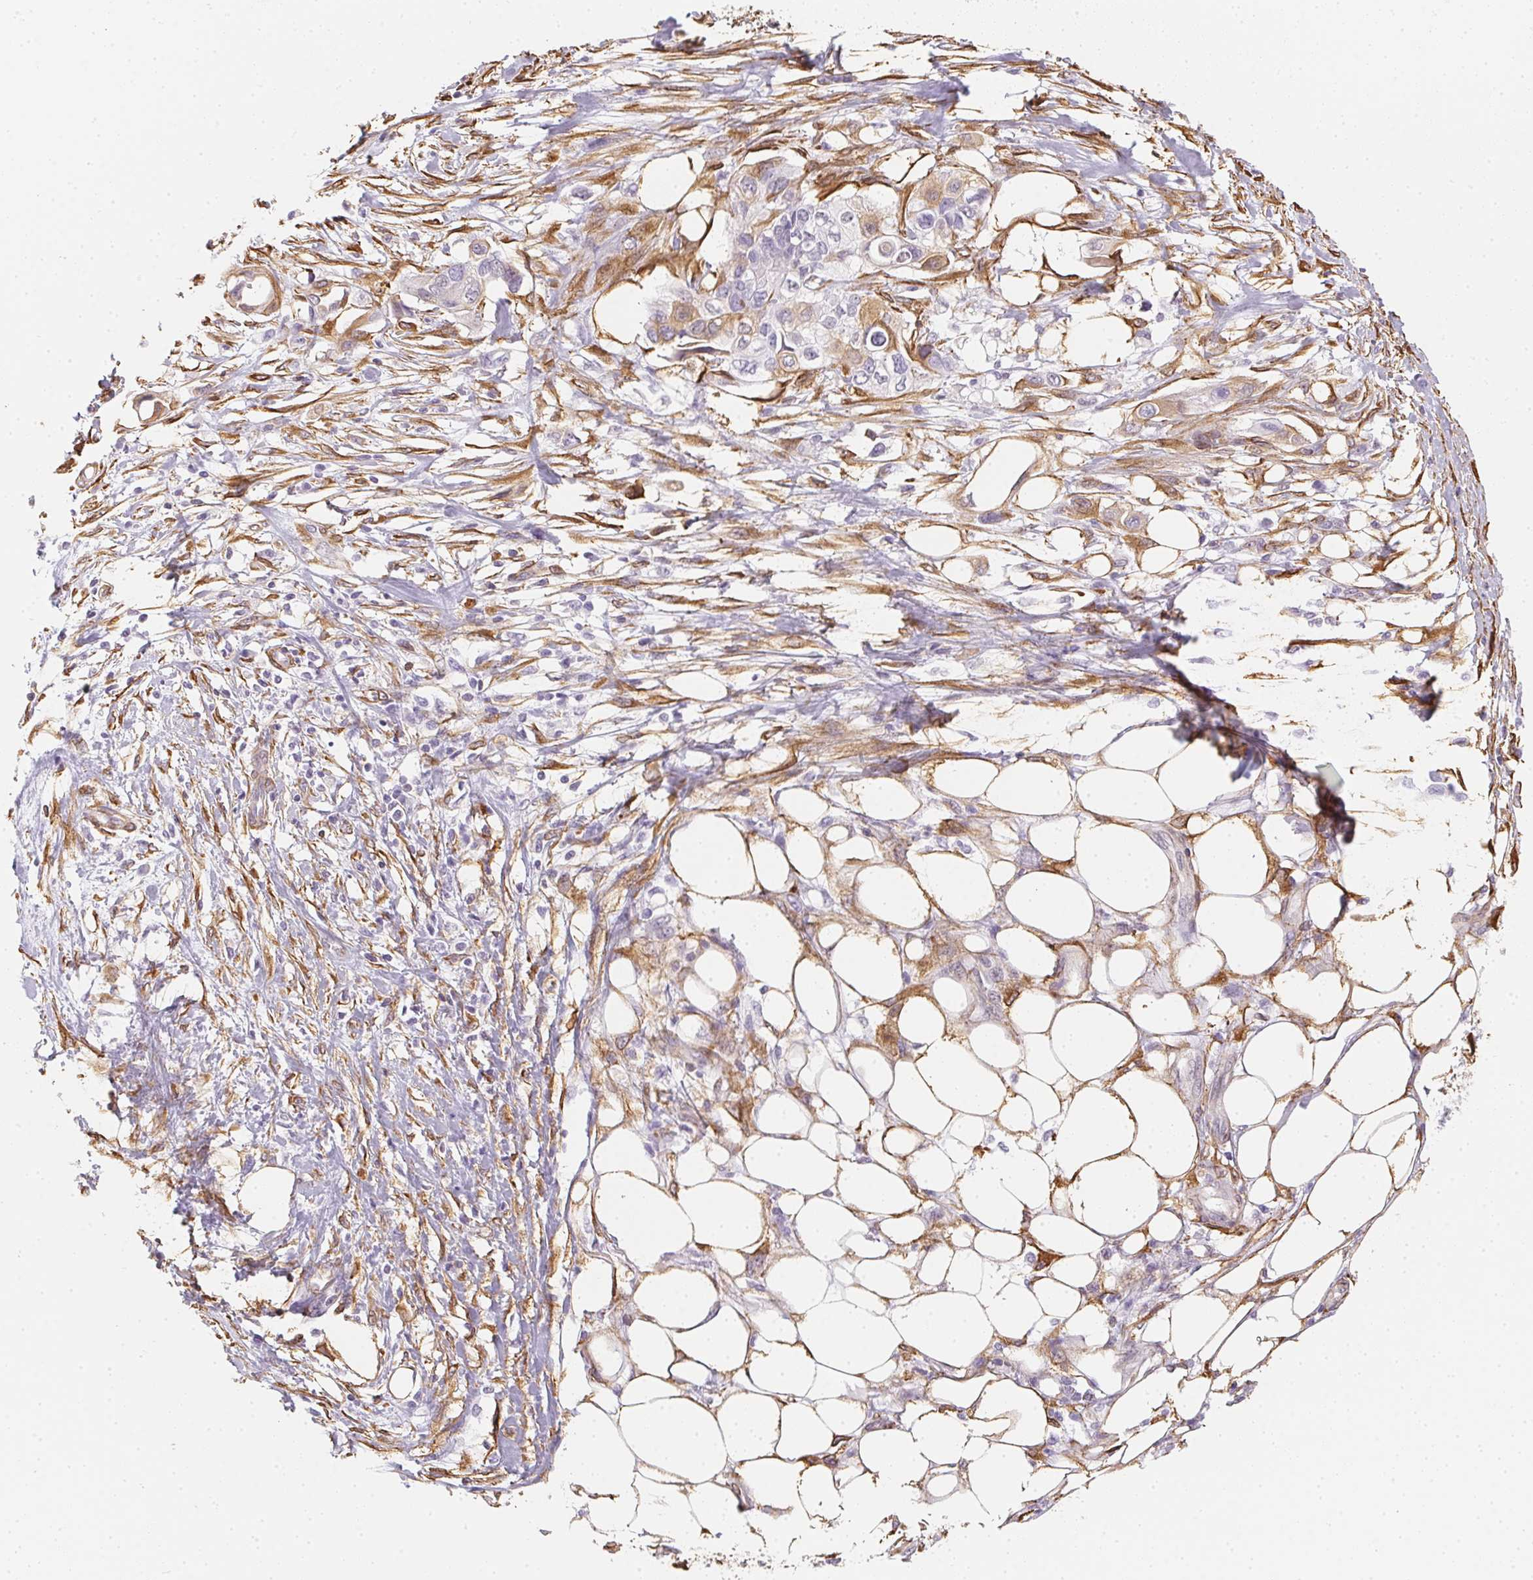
{"staining": {"intensity": "moderate", "quantity": "<25%", "location": "cytoplasmic/membranous"}, "tissue": "pancreatic cancer", "cell_type": "Tumor cells", "image_type": "cancer", "snomed": [{"axis": "morphology", "description": "Adenocarcinoma, NOS"}, {"axis": "topography", "description": "Pancreas"}], "caption": "High-power microscopy captured an immunohistochemistry micrograph of pancreatic cancer (adenocarcinoma), revealing moderate cytoplasmic/membranous staining in about <25% of tumor cells. The staining was performed using DAB (3,3'-diaminobenzidine), with brown indicating positive protein expression. Nuclei are stained blue with hematoxylin.", "gene": "RSBN1", "patient": {"sex": "female", "age": 63}}